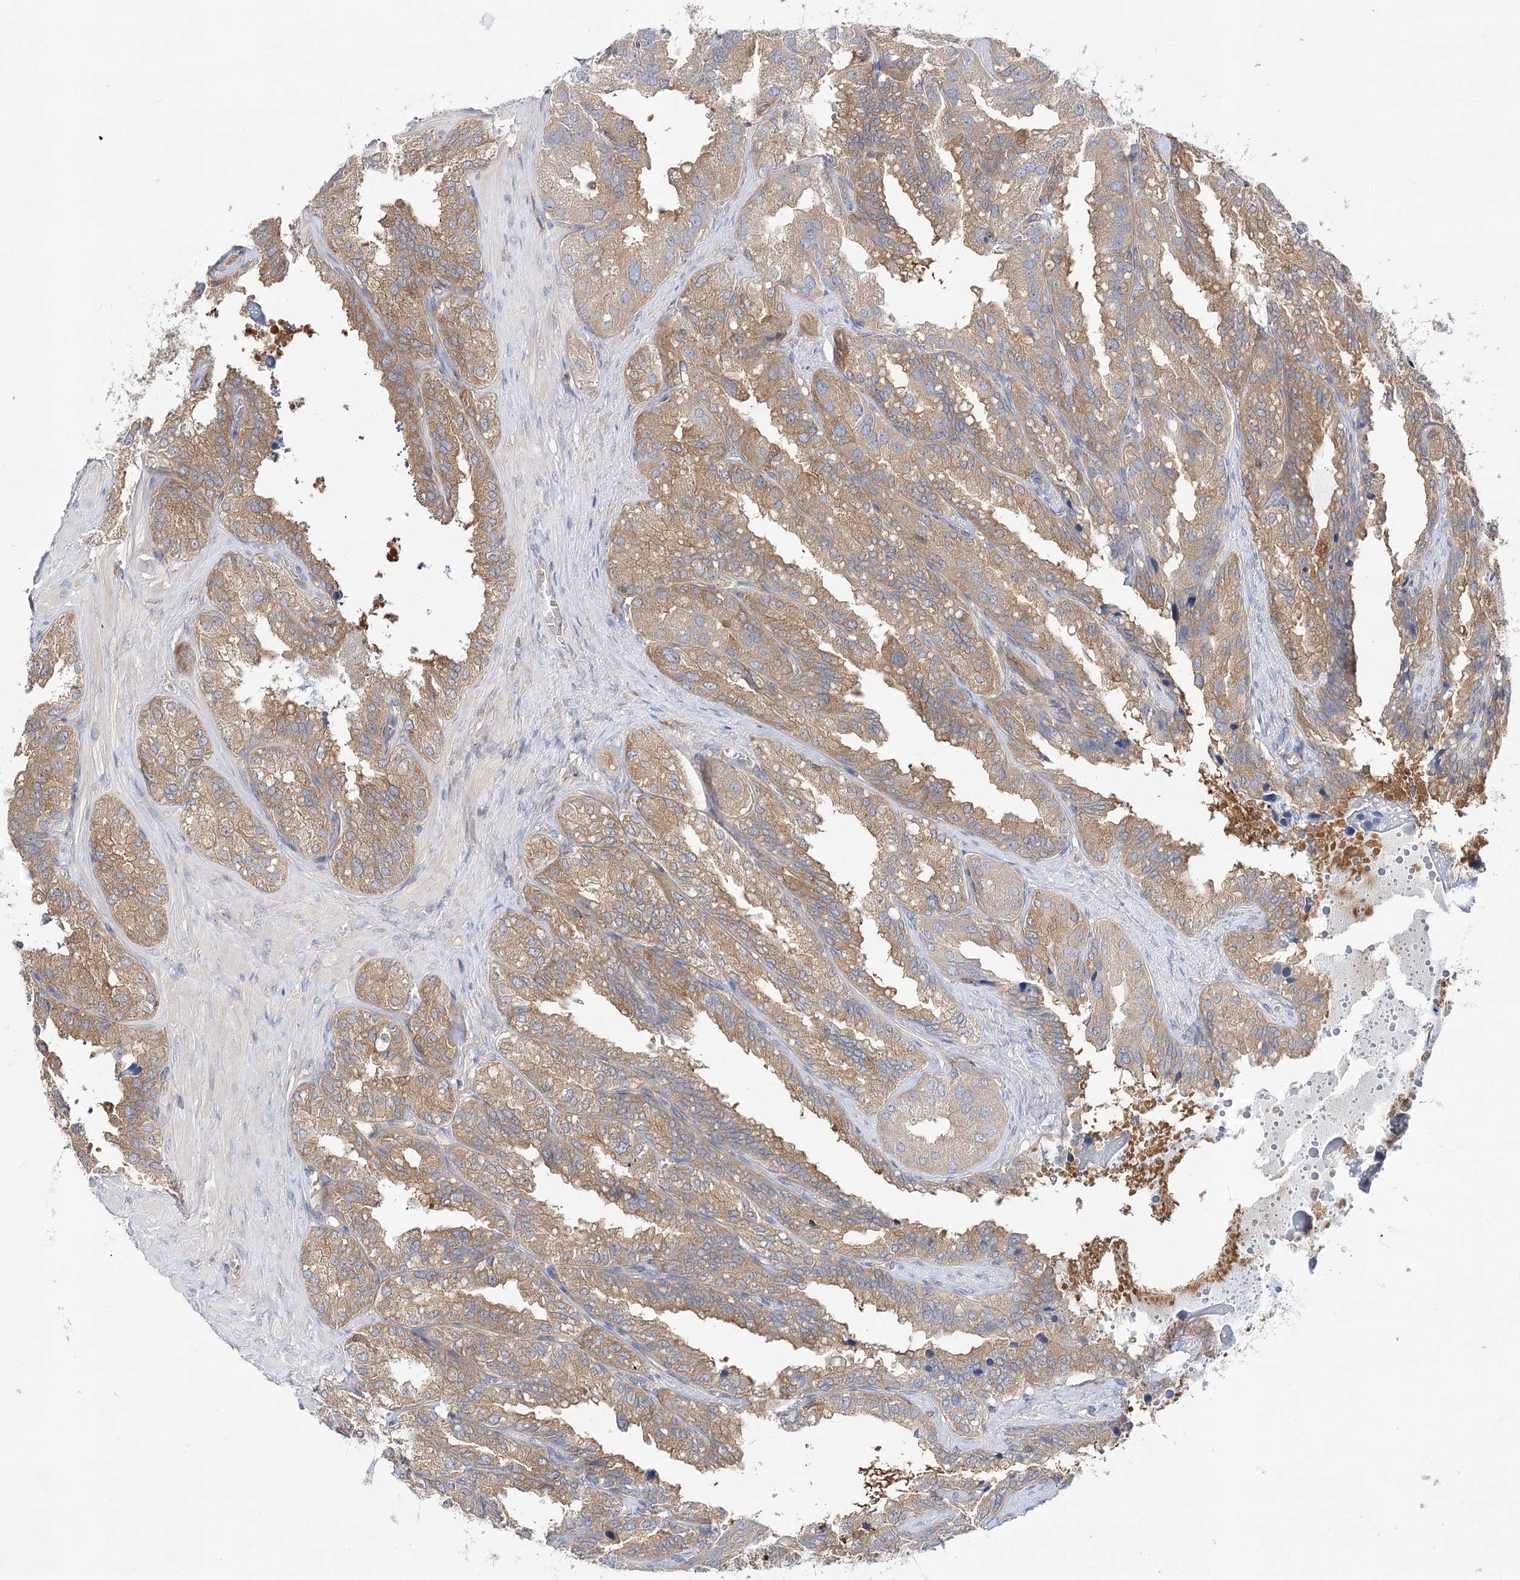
{"staining": {"intensity": "moderate", "quantity": "25%-75%", "location": "cytoplasmic/membranous"}, "tissue": "seminal vesicle", "cell_type": "Glandular cells", "image_type": "normal", "snomed": [{"axis": "morphology", "description": "Normal tissue, NOS"}, {"axis": "topography", "description": "Prostate"}, {"axis": "topography", "description": "Seminal veicle"}], "caption": "IHC of normal seminal vesicle demonstrates medium levels of moderate cytoplasmic/membranous staining in approximately 25%-75% of glandular cells.", "gene": "ABRAXAS2", "patient": {"sex": "male", "age": 51}}